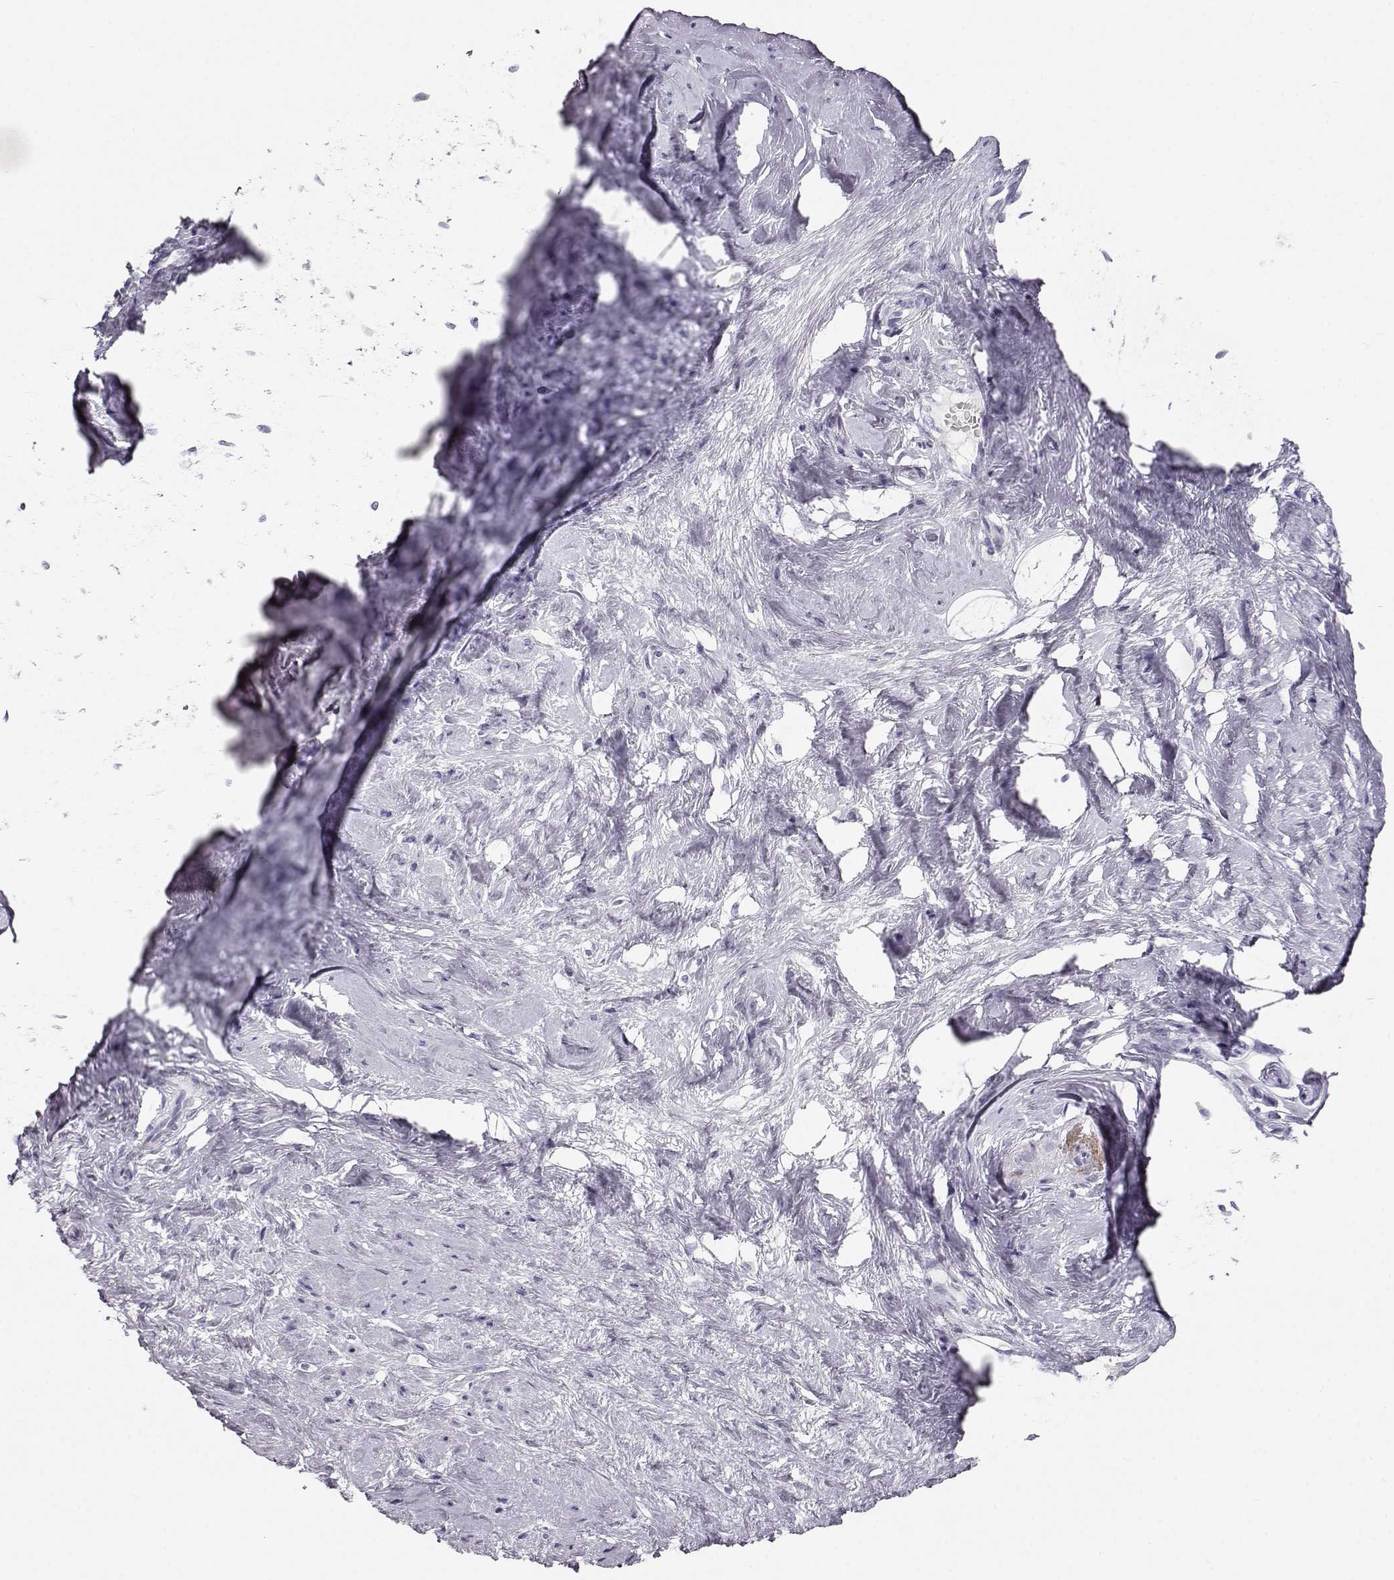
{"staining": {"intensity": "negative", "quantity": "none", "location": "none"}, "tissue": "cervical cancer", "cell_type": "Tumor cells", "image_type": "cancer", "snomed": [{"axis": "morphology", "description": "Squamous cell carcinoma, NOS"}, {"axis": "topography", "description": "Cervix"}], "caption": "Human cervical cancer stained for a protein using immunohistochemistry shows no positivity in tumor cells.", "gene": "KRTAP16-1", "patient": {"sex": "female", "age": 51}}